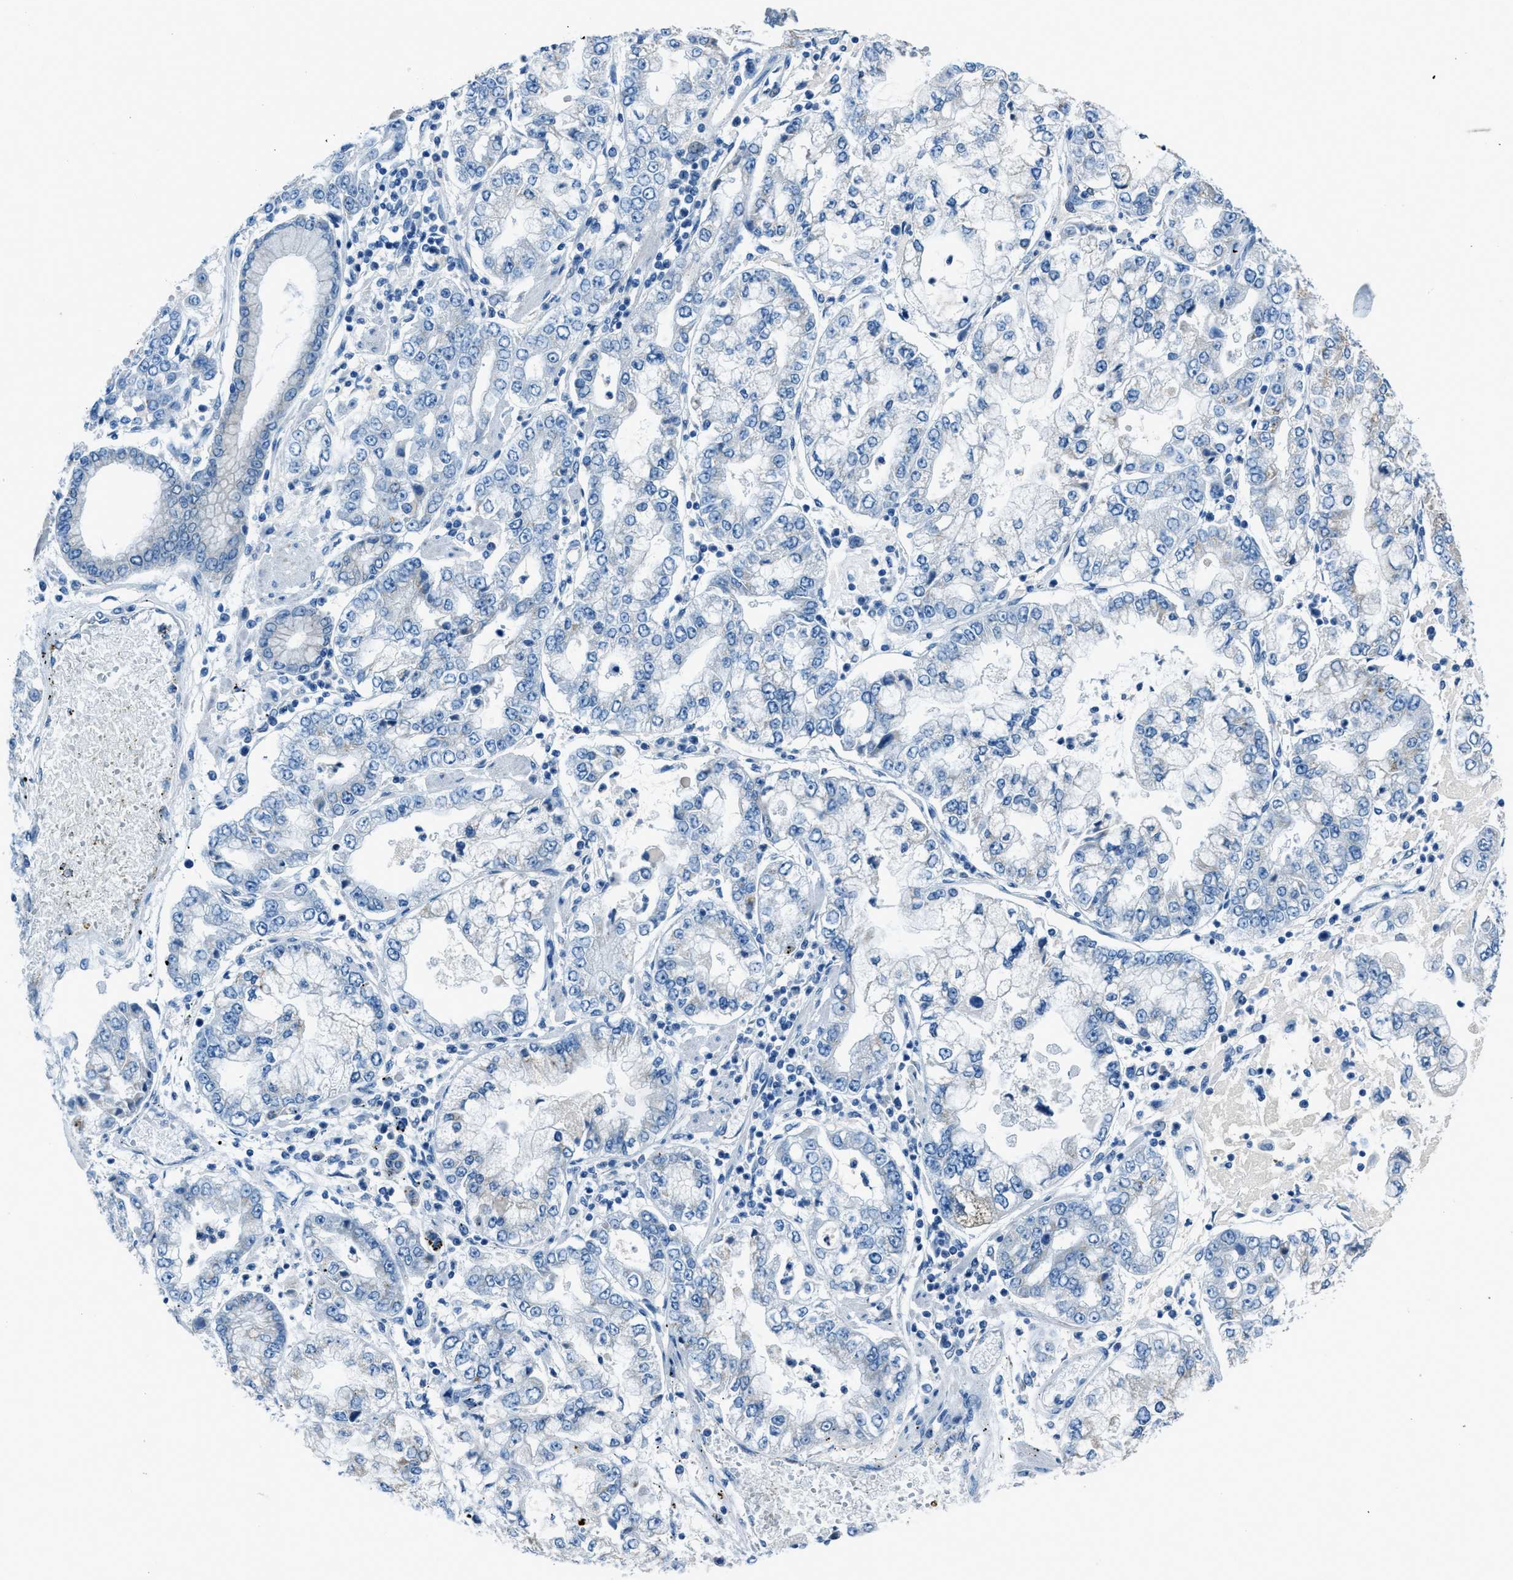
{"staining": {"intensity": "negative", "quantity": "none", "location": "none"}, "tissue": "stomach cancer", "cell_type": "Tumor cells", "image_type": "cancer", "snomed": [{"axis": "morphology", "description": "Adenocarcinoma, NOS"}, {"axis": "topography", "description": "Stomach"}], "caption": "A high-resolution photomicrograph shows immunohistochemistry (IHC) staining of stomach adenocarcinoma, which exhibits no significant positivity in tumor cells.", "gene": "AMACR", "patient": {"sex": "male", "age": 76}}